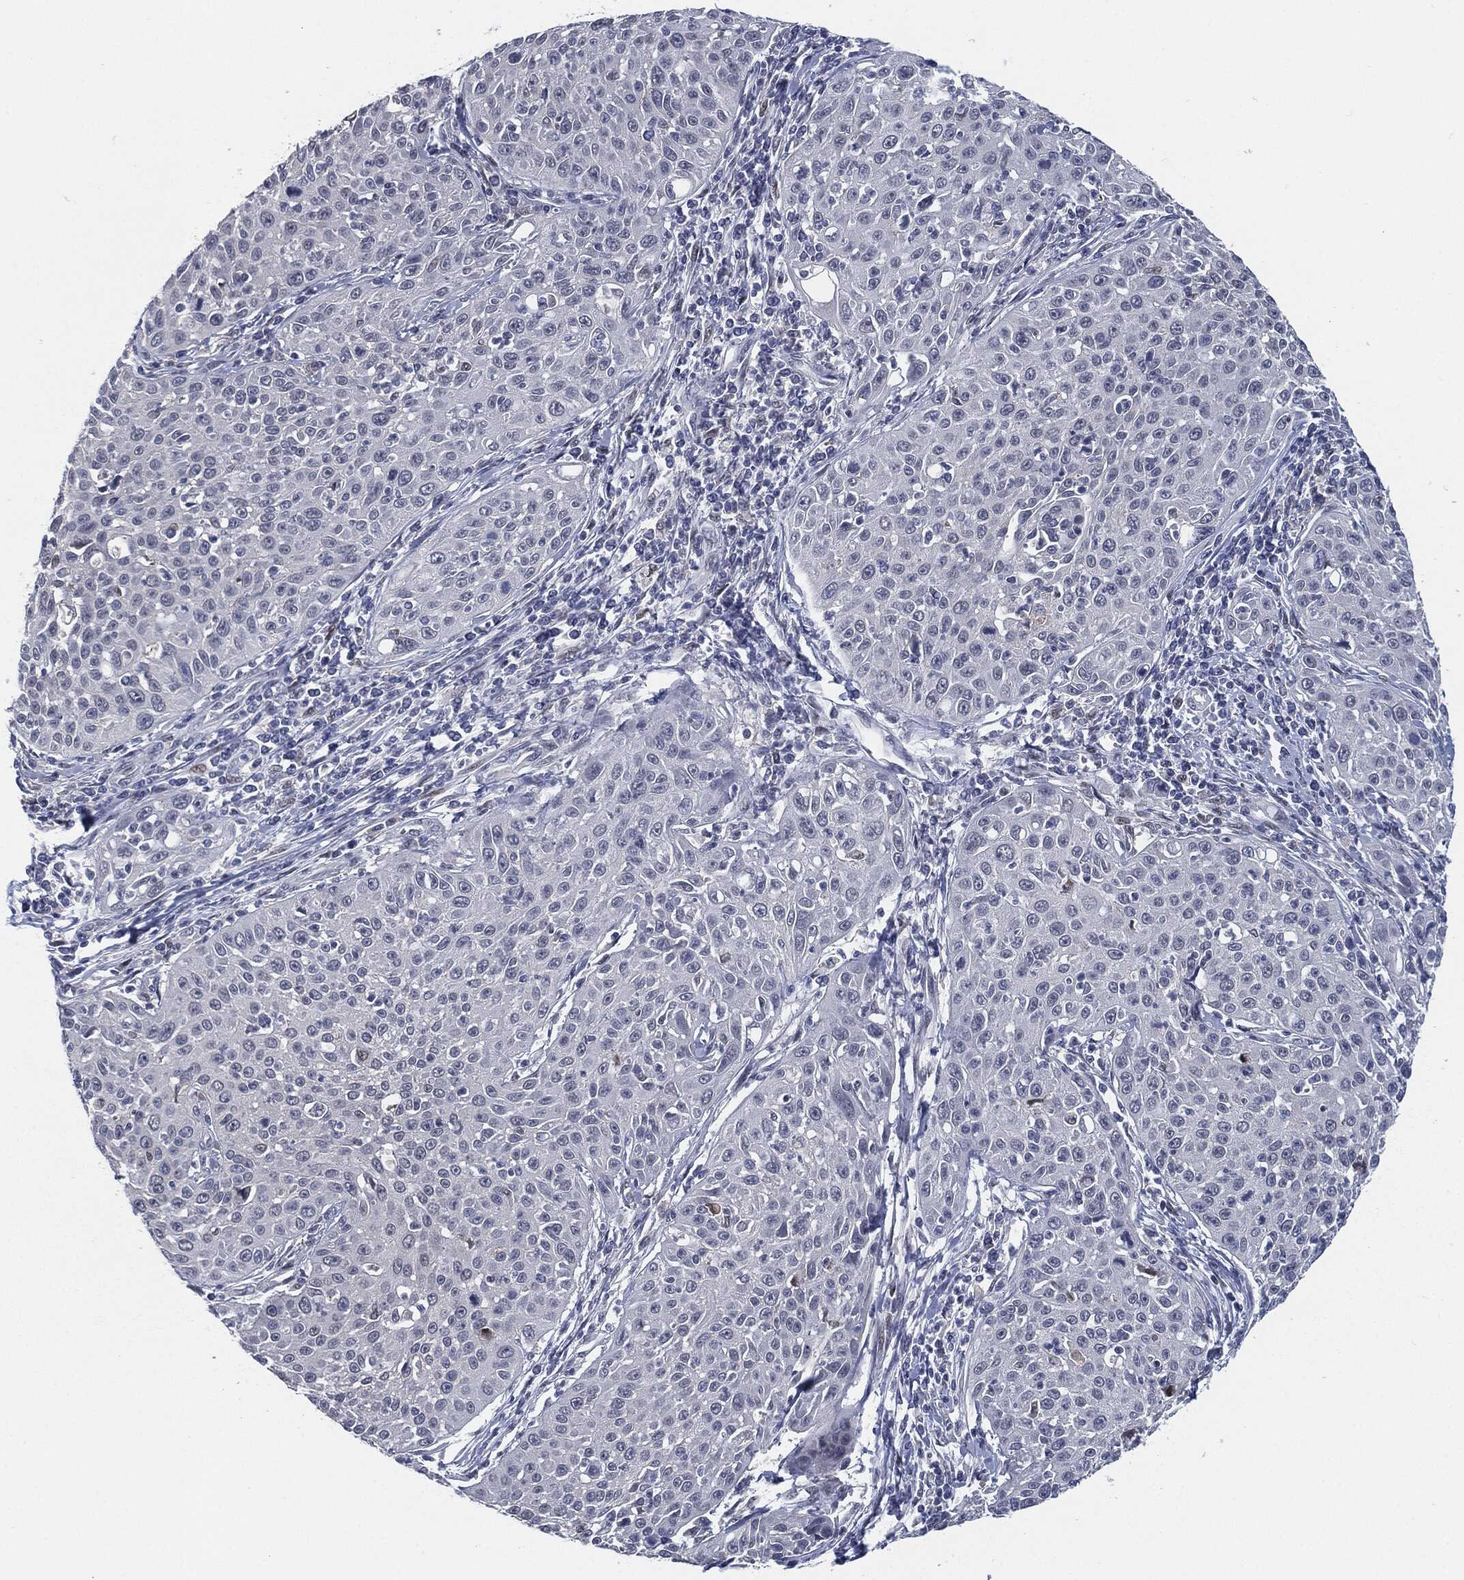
{"staining": {"intensity": "negative", "quantity": "none", "location": "none"}, "tissue": "cervical cancer", "cell_type": "Tumor cells", "image_type": "cancer", "snomed": [{"axis": "morphology", "description": "Squamous cell carcinoma, NOS"}, {"axis": "topography", "description": "Cervix"}], "caption": "DAB (3,3'-diaminobenzidine) immunohistochemical staining of squamous cell carcinoma (cervical) exhibits no significant expression in tumor cells. (DAB (3,3'-diaminobenzidine) immunohistochemistry (IHC) with hematoxylin counter stain).", "gene": "PROM1", "patient": {"sex": "female", "age": 26}}